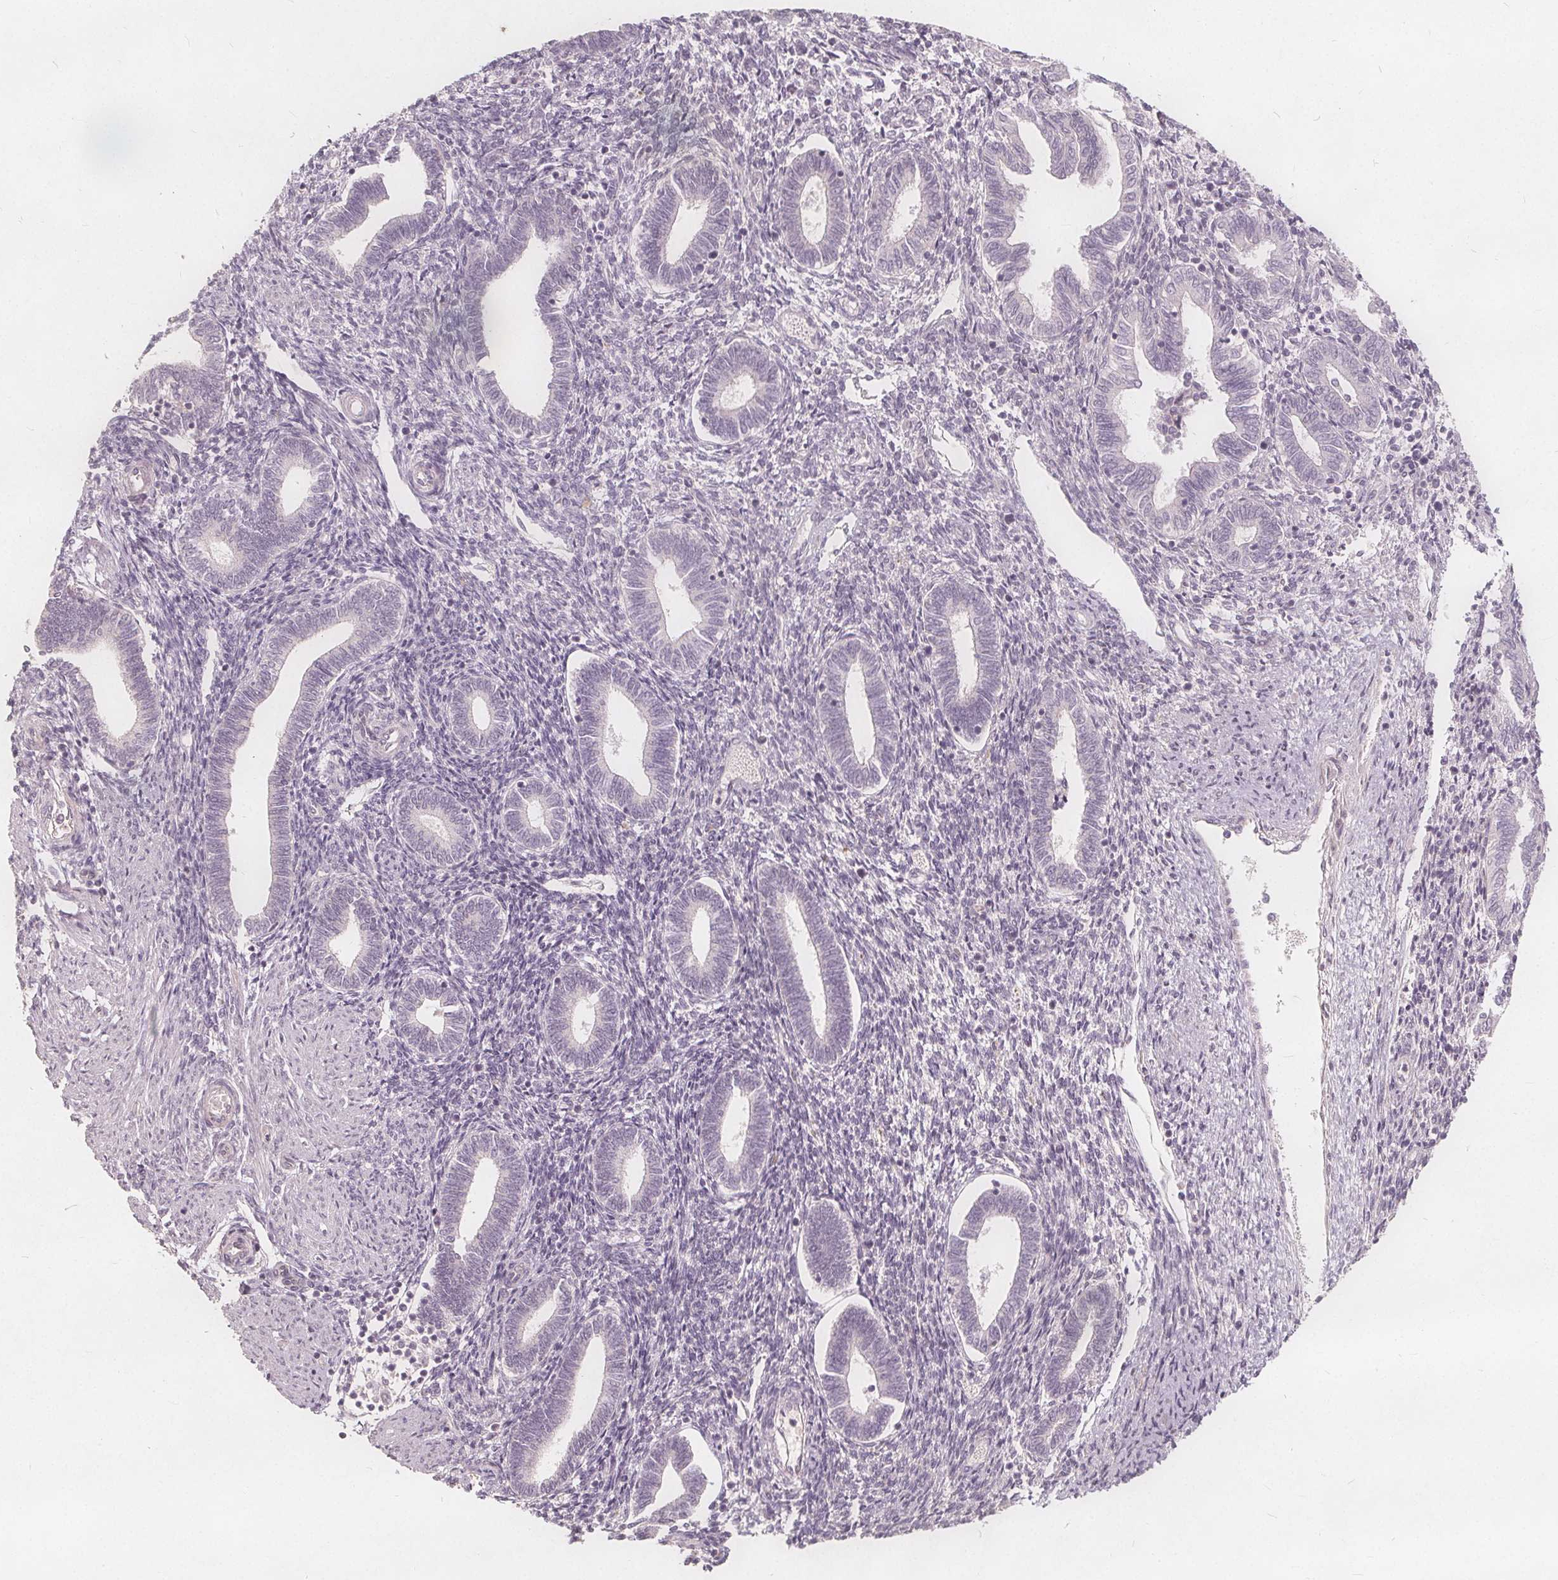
{"staining": {"intensity": "negative", "quantity": "none", "location": "none"}, "tissue": "endometrium", "cell_type": "Cells in endometrial stroma", "image_type": "normal", "snomed": [{"axis": "morphology", "description": "Normal tissue, NOS"}, {"axis": "topography", "description": "Endometrium"}], "caption": "A photomicrograph of endometrium stained for a protein exhibits no brown staining in cells in endometrial stroma.", "gene": "PTPRT", "patient": {"sex": "female", "age": 42}}